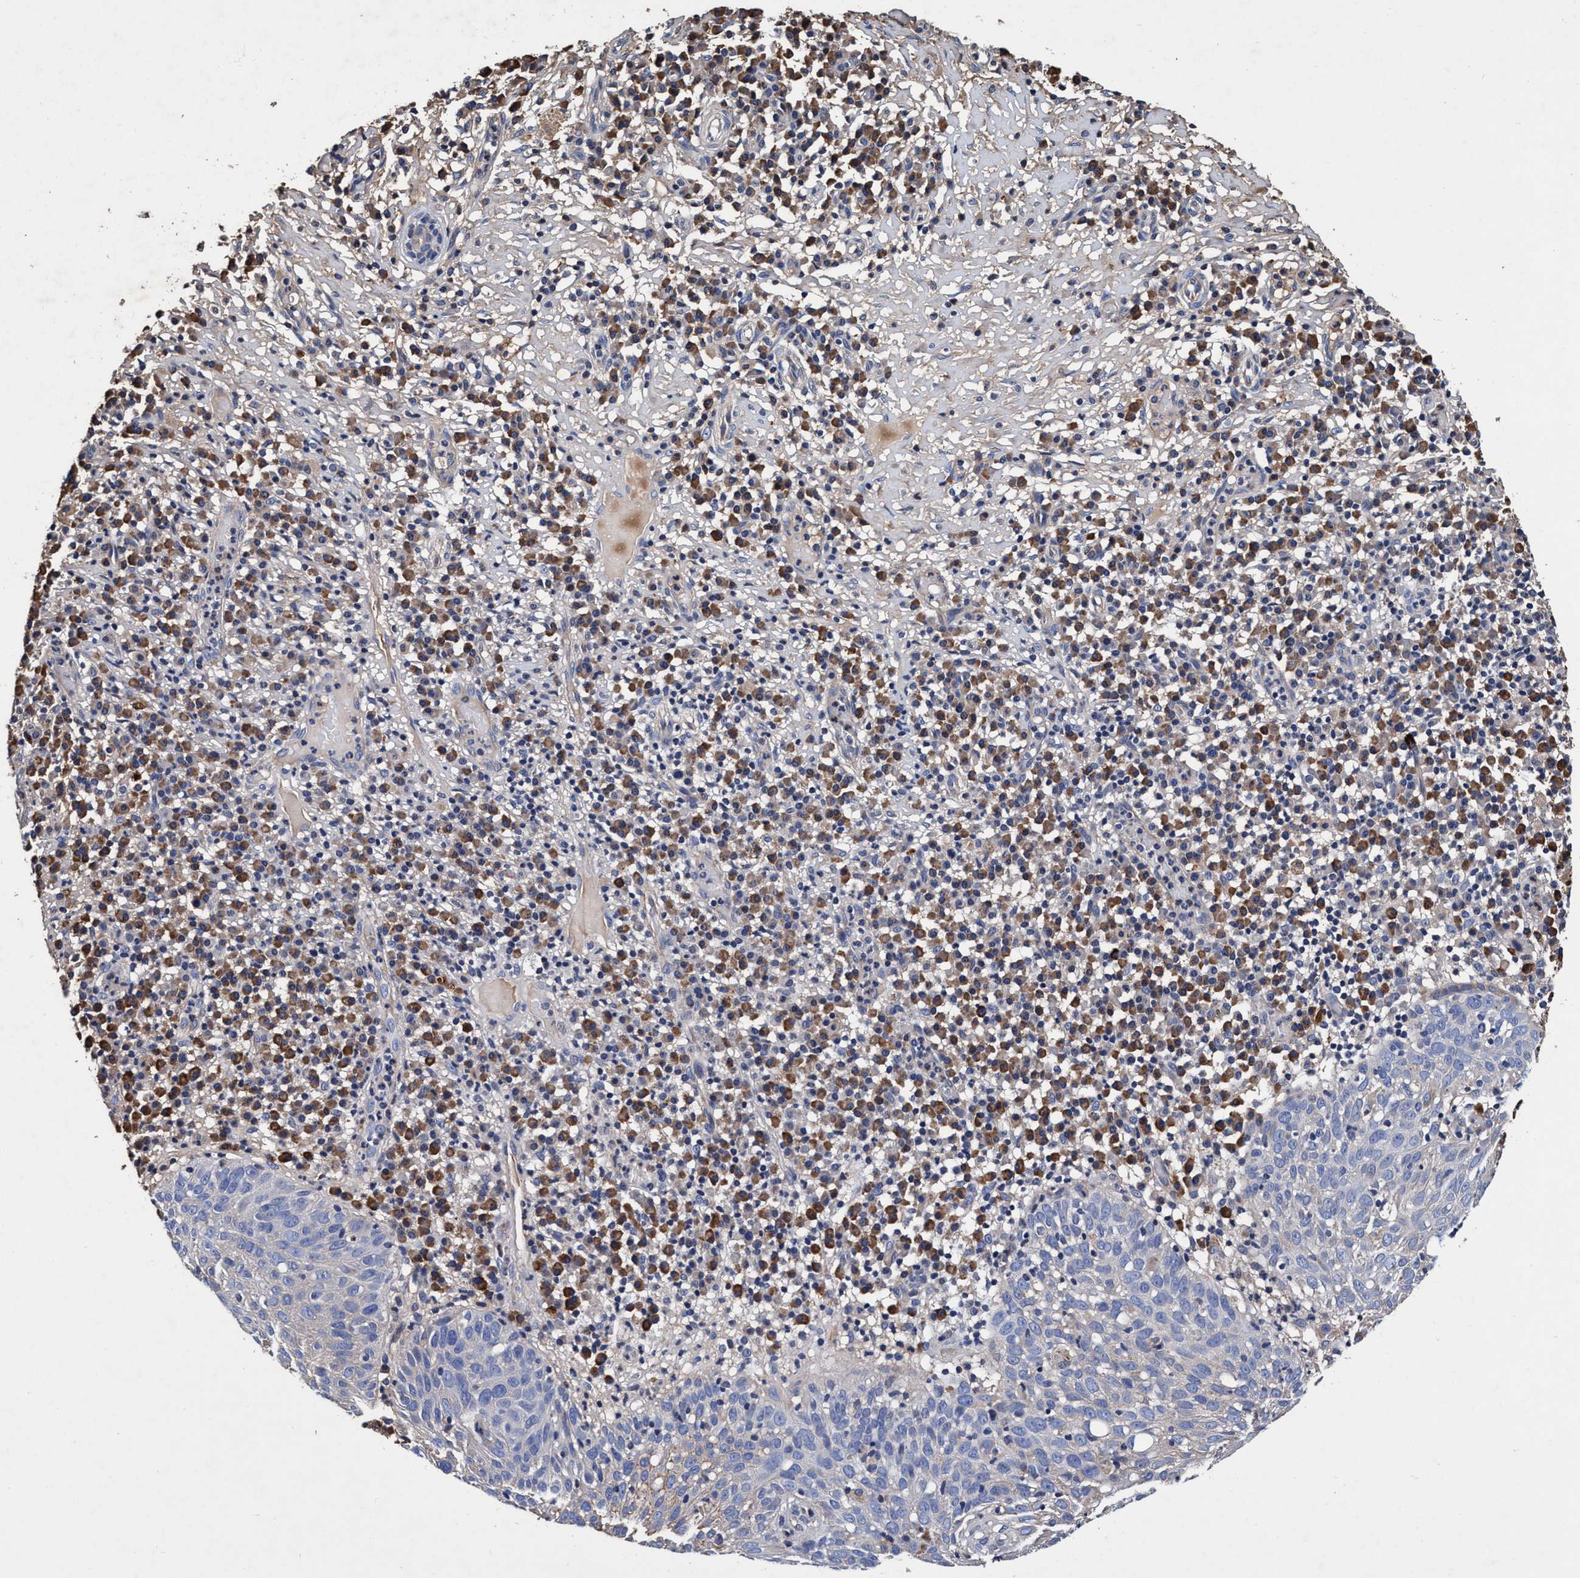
{"staining": {"intensity": "negative", "quantity": "none", "location": "none"}, "tissue": "skin cancer", "cell_type": "Tumor cells", "image_type": "cancer", "snomed": [{"axis": "morphology", "description": "Squamous cell carcinoma in situ, NOS"}, {"axis": "morphology", "description": "Squamous cell carcinoma, NOS"}, {"axis": "topography", "description": "Skin"}], "caption": "Immunohistochemistry (IHC) image of squamous cell carcinoma in situ (skin) stained for a protein (brown), which exhibits no positivity in tumor cells.", "gene": "RNF208", "patient": {"sex": "male", "age": 93}}